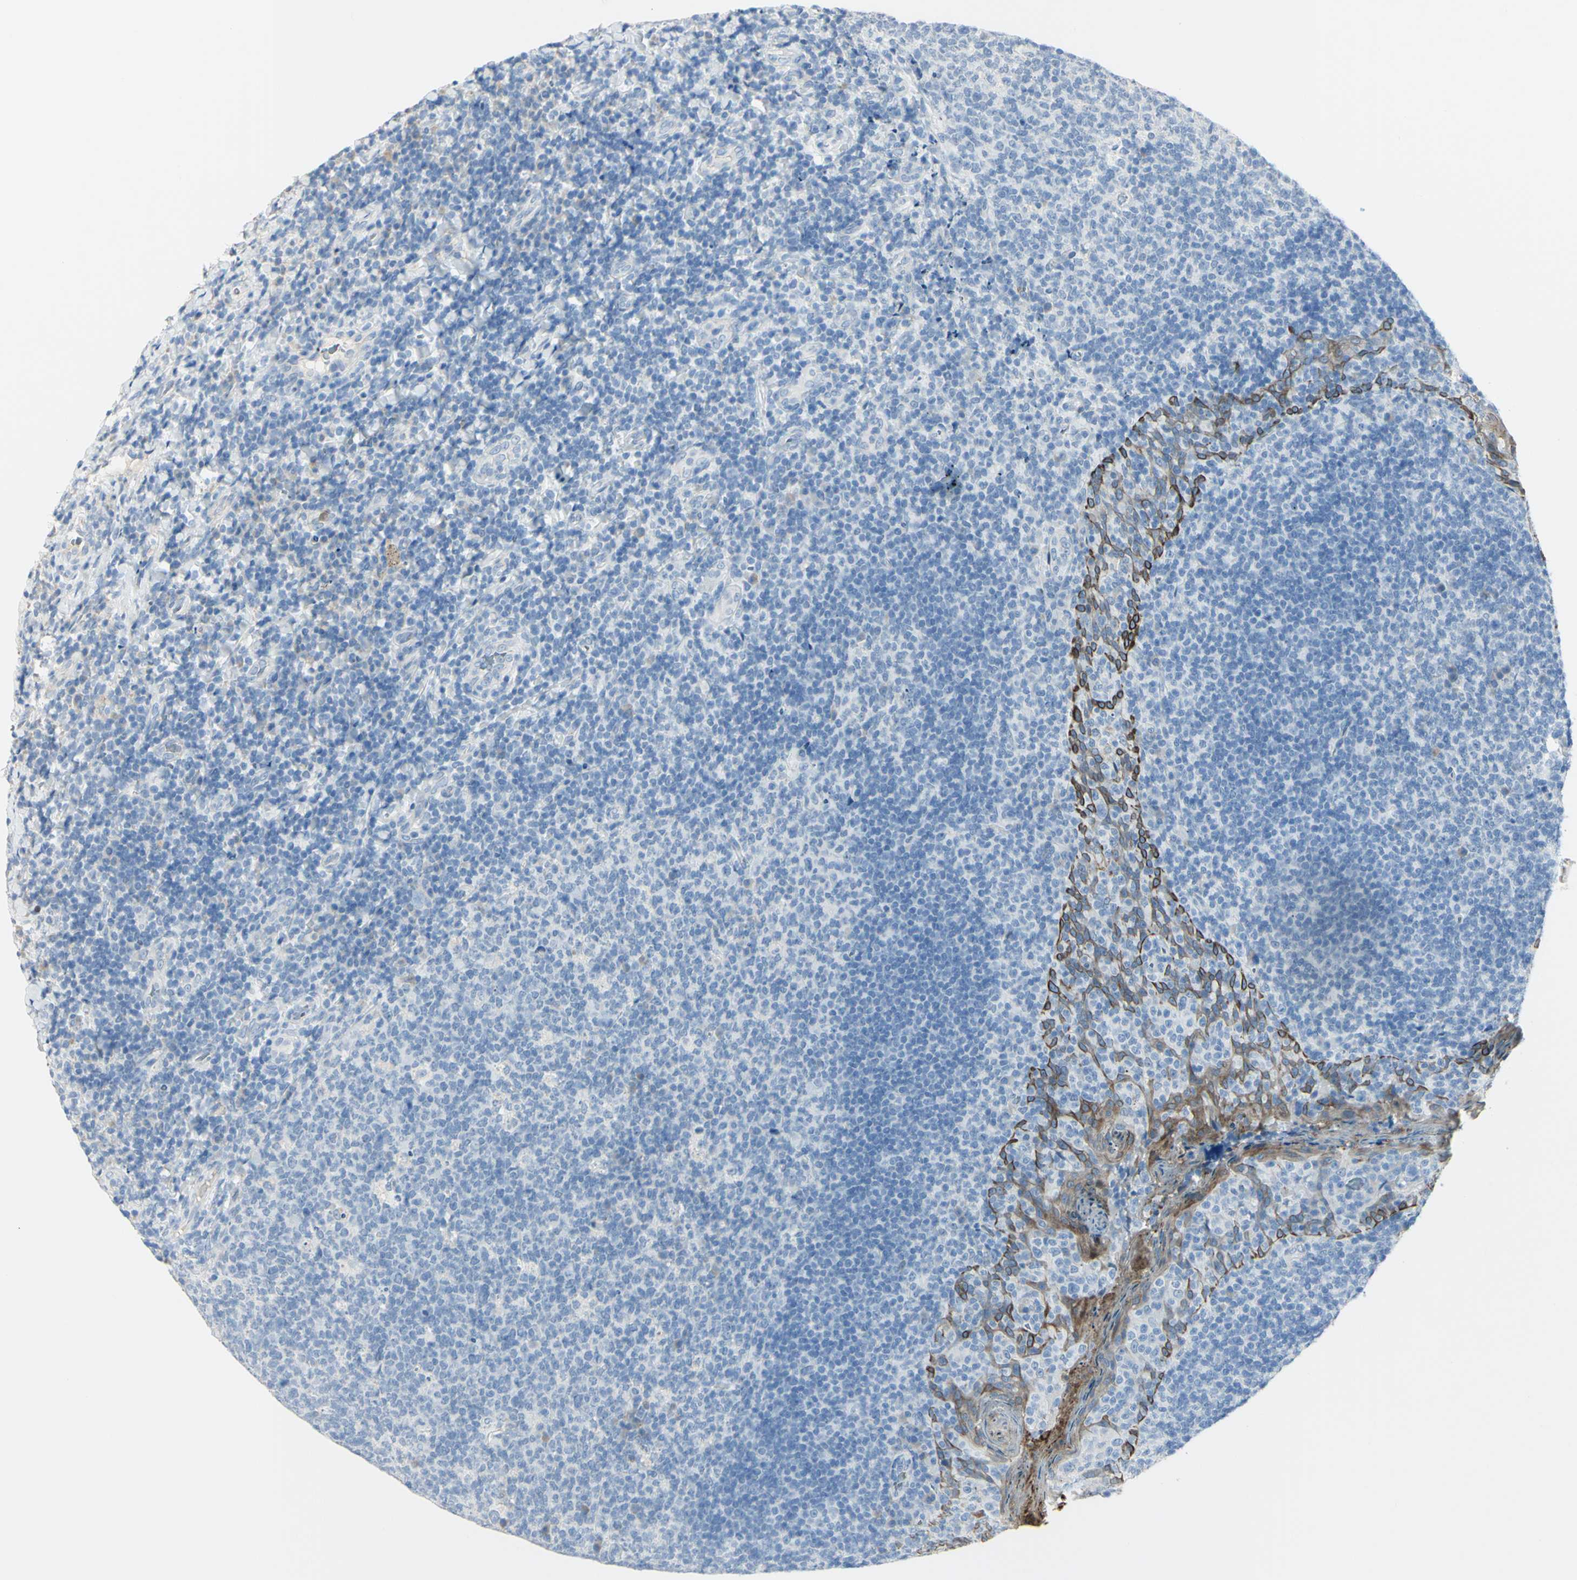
{"staining": {"intensity": "negative", "quantity": "none", "location": "none"}, "tissue": "tonsil", "cell_type": "Germinal center cells", "image_type": "normal", "snomed": [{"axis": "morphology", "description": "Normal tissue, NOS"}, {"axis": "topography", "description": "Tonsil"}], "caption": "Human tonsil stained for a protein using immunohistochemistry (IHC) reveals no staining in germinal center cells.", "gene": "ZNF557", "patient": {"sex": "male", "age": 17}}